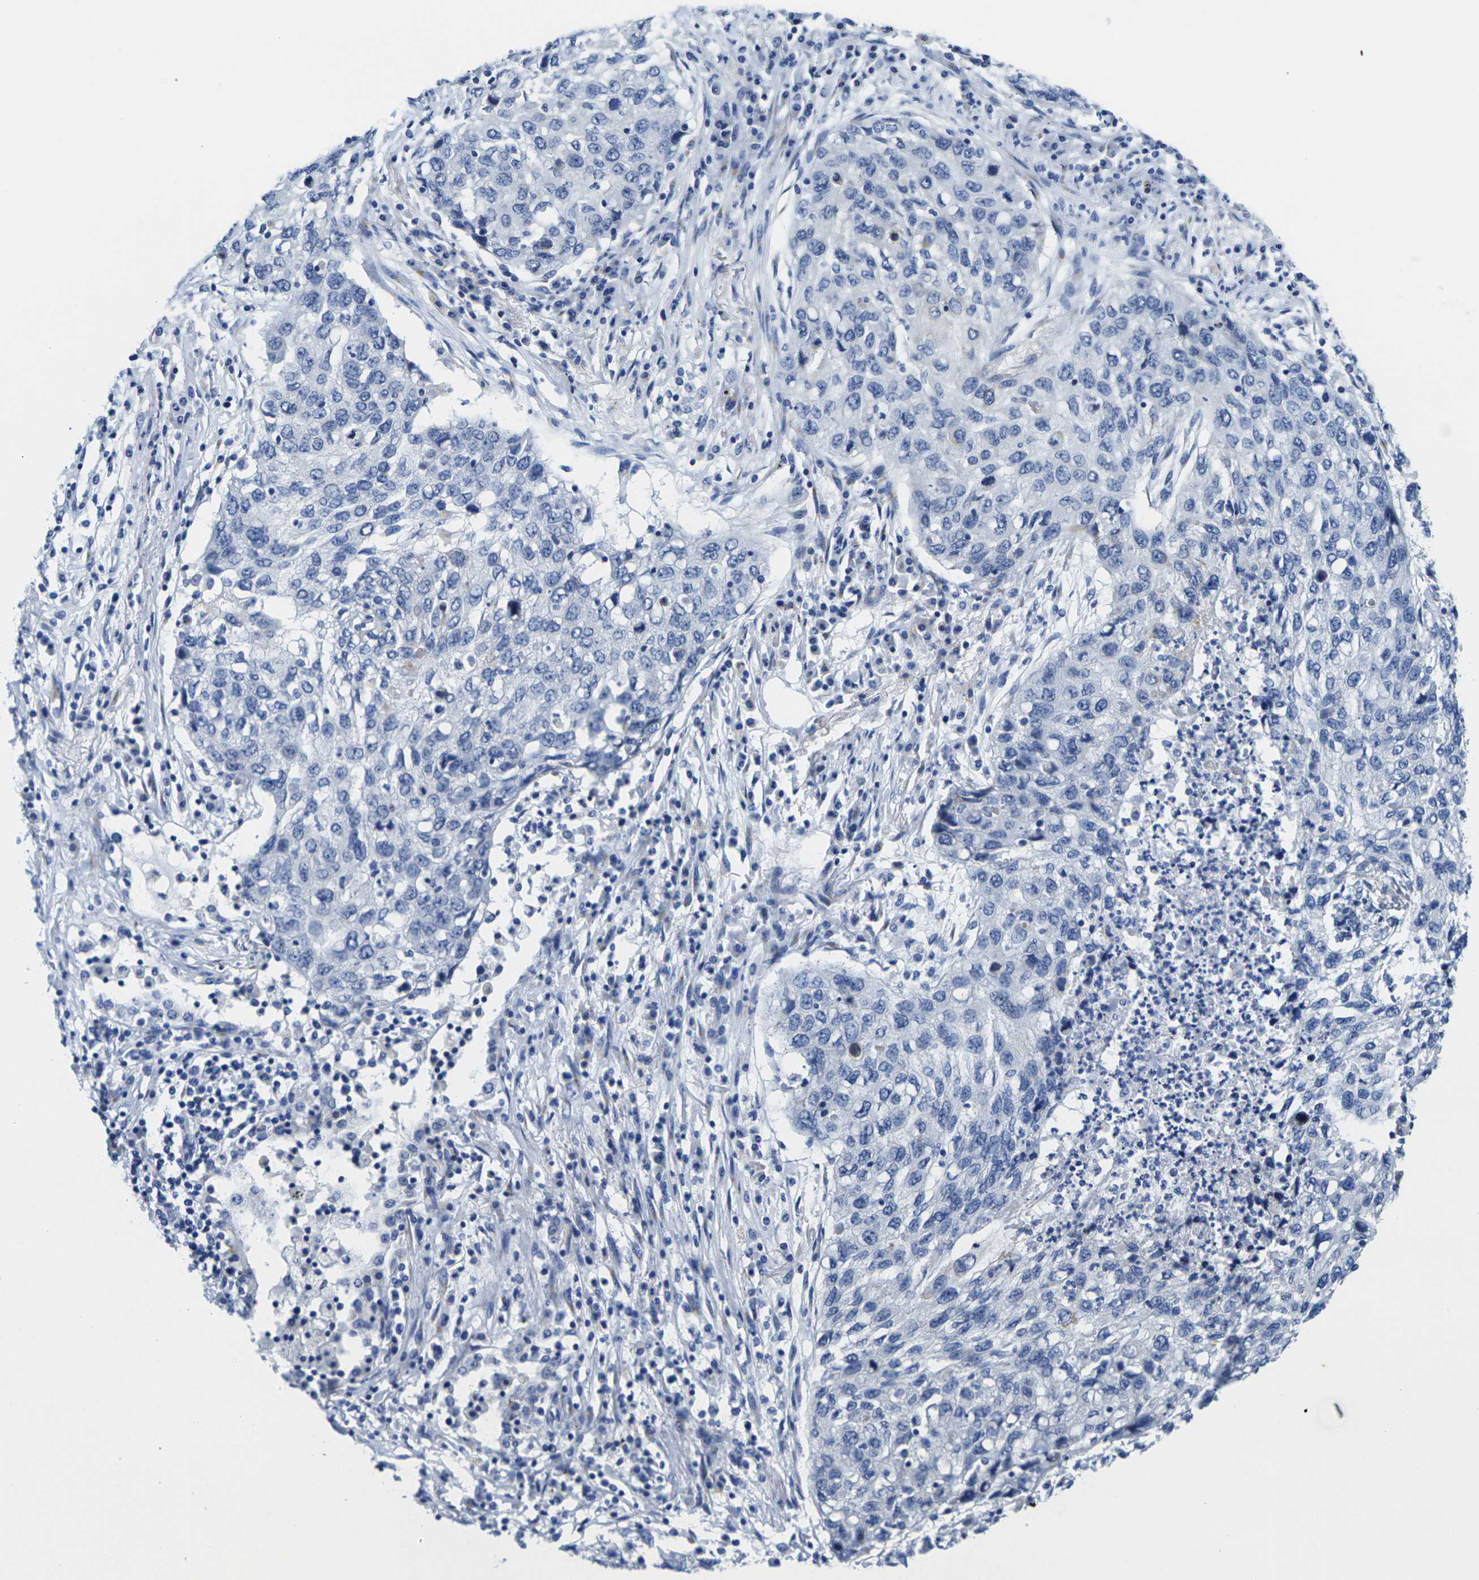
{"staining": {"intensity": "negative", "quantity": "none", "location": "none"}, "tissue": "lung cancer", "cell_type": "Tumor cells", "image_type": "cancer", "snomed": [{"axis": "morphology", "description": "Squamous cell carcinoma, NOS"}, {"axis": "topography", "description": "Lung"}], "caption": "A histopathology image of human lung cancer (squamous cell carcinoma) is negative for staining in tumor cells.", "gene": "CRK", "patient": {"sex": "female", "age": 63}}